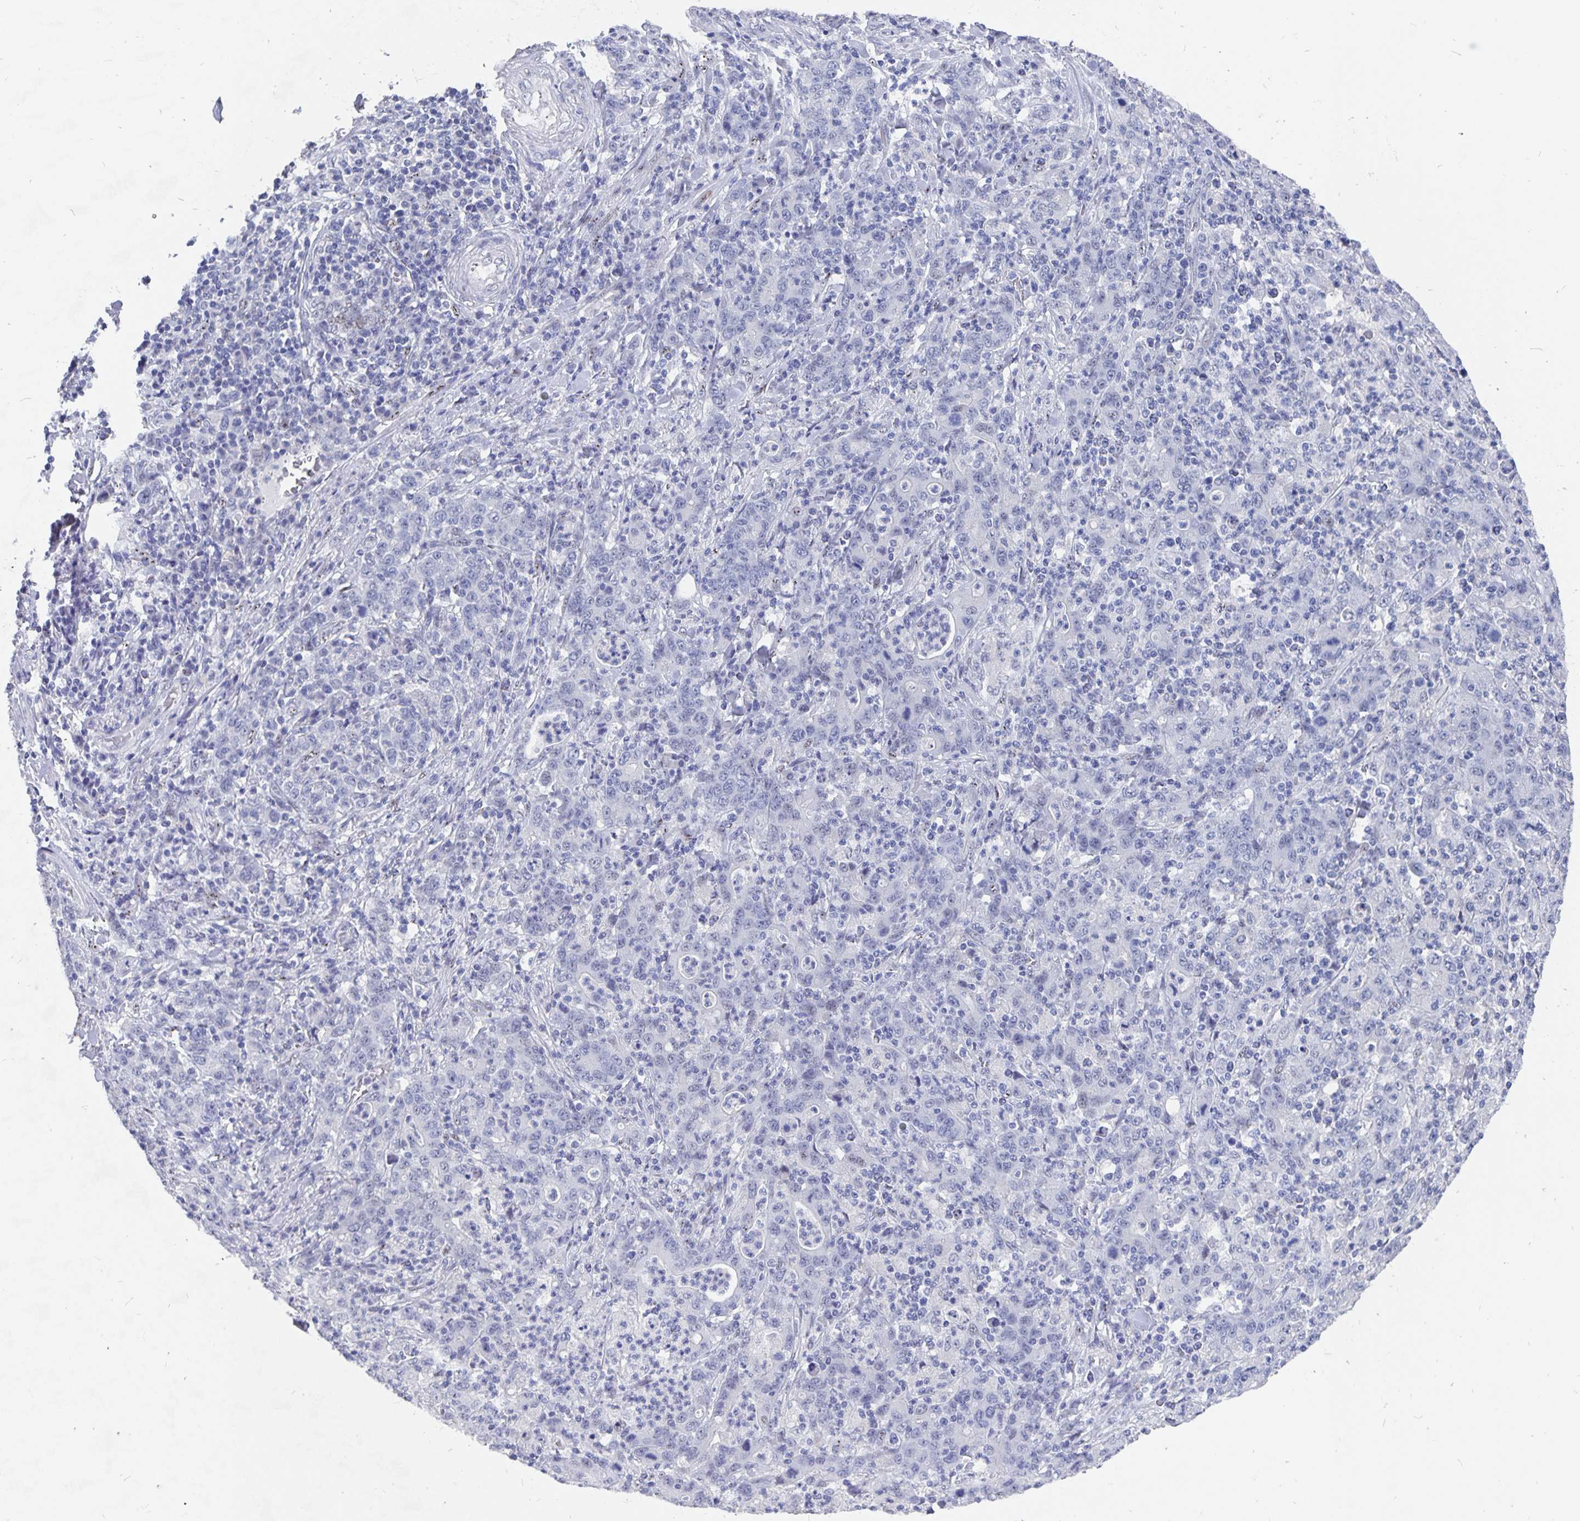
{"staining": {"intensity": "negative", "quantity": "none", "location": "none"}, "tissue": "stomach cancer", "cell_type": "Tumor cells", "image_type": "cancer", "snomed": [{"axis": "morphology", "description": "Adenocarcinoma, NOS"}, {"axis": "topography", "description": "Stomach, upper"}], "caption": "Immunohistochemical staining of human stomach adenocarcinoma demonstrates no significant staining in tumor cells.", "gene": "SMOC1", "patient": {"sex": "male", "age": 69}}